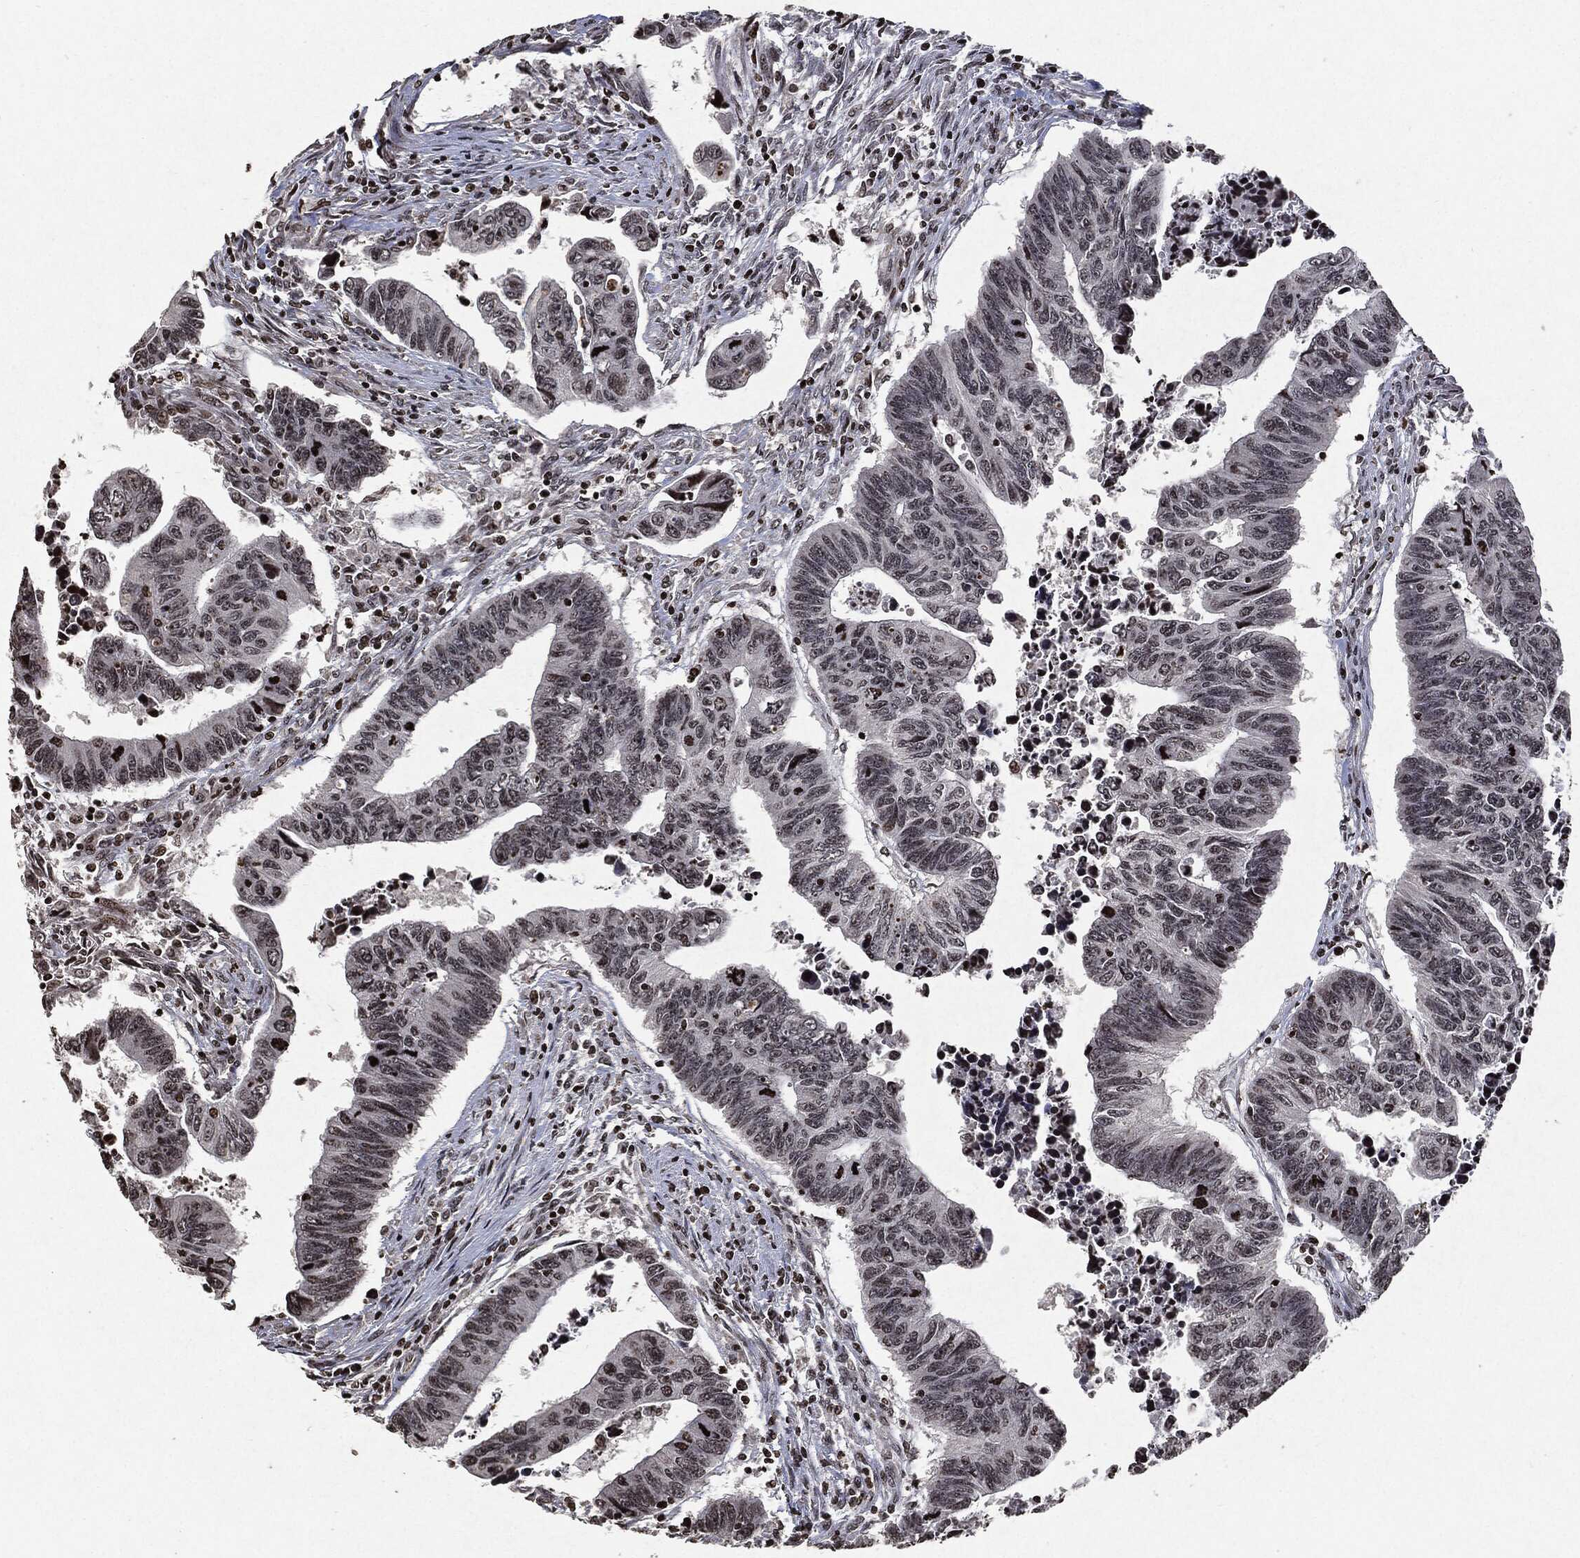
{"staining": {"intensity": "strong", "quantity": "<25%", "location": "nuclear"}, "tissue": "colorectal cancer", "cell_type": "Tumor cells", "image_type": "cancer", "snomed": [{"axis": "morphology", "description": "Adenocarcinoma, NOS"}, {"axis": "topography", "description": "Rectum"}], "caption": "Colorectal cancer (adenocarcinoma) tissue exhibits strong nuclear staining in about <25% of tumor cells, visualized by immunohistochemistry.", "gene": "JUN", "patient": {"sex": "female", "age": 85}}